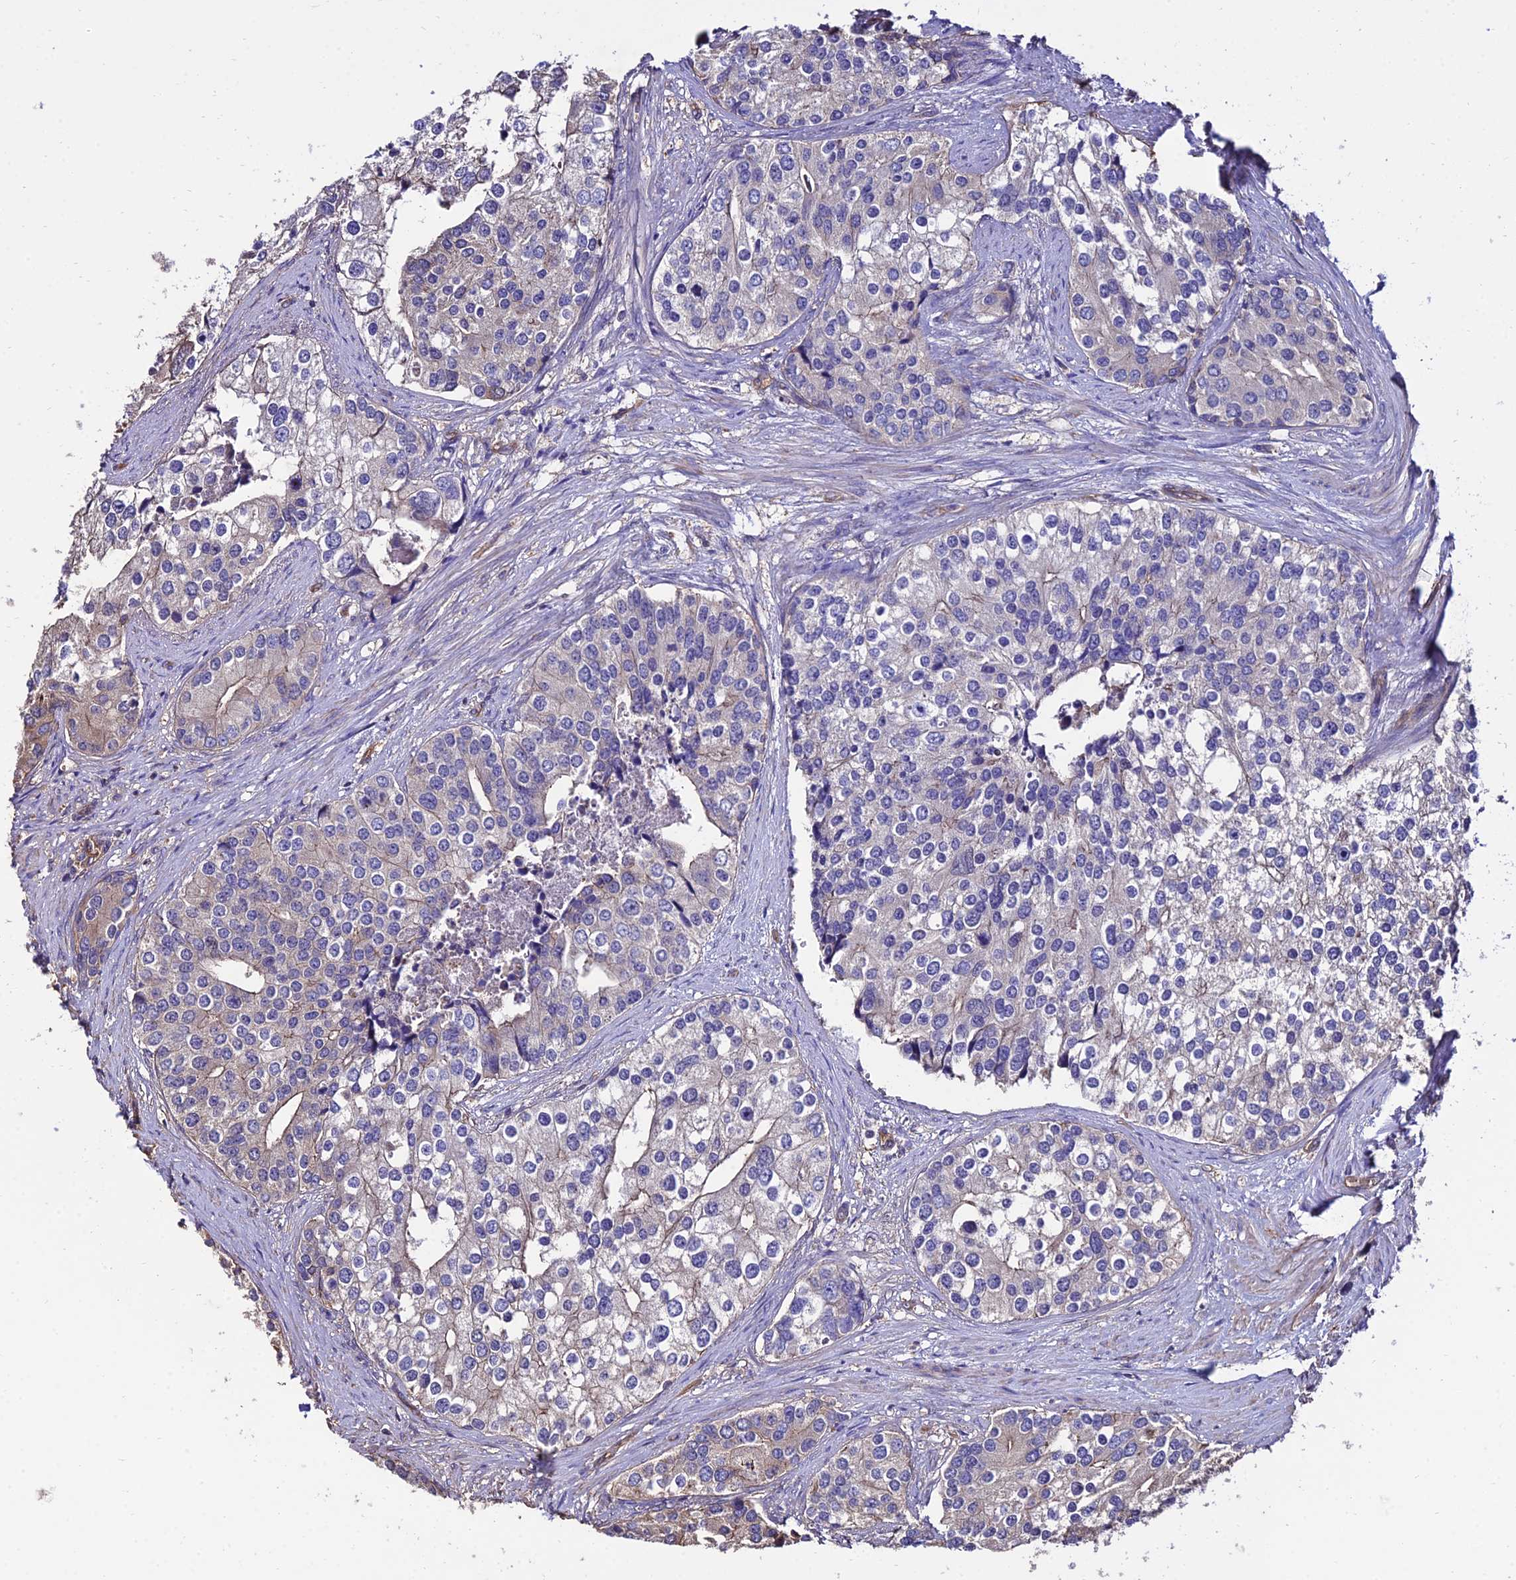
{"staining": {"intensity": "weak", "quantity": "<25%", "location": "cytoplasmic/membranous"}, "tissue": "prostate cancer", "cell_type": "Tumor cells", "image_type": "cancer", "snomed": [{"axis": "morphology", "description": "Adenocarcinoma, High grade"}, {"axis": "topography", "description": "Prostate"}], "caption": "The photomicrograph reveals no staining of tumor cells in prostate cancer (high-grade adenocarcinoma). (Brightfield microscopy of DAB immunohistochemistry (IHC) at high magnification).", "gene": "CALM2", "patient": {"sex": "male", "age": 62}}